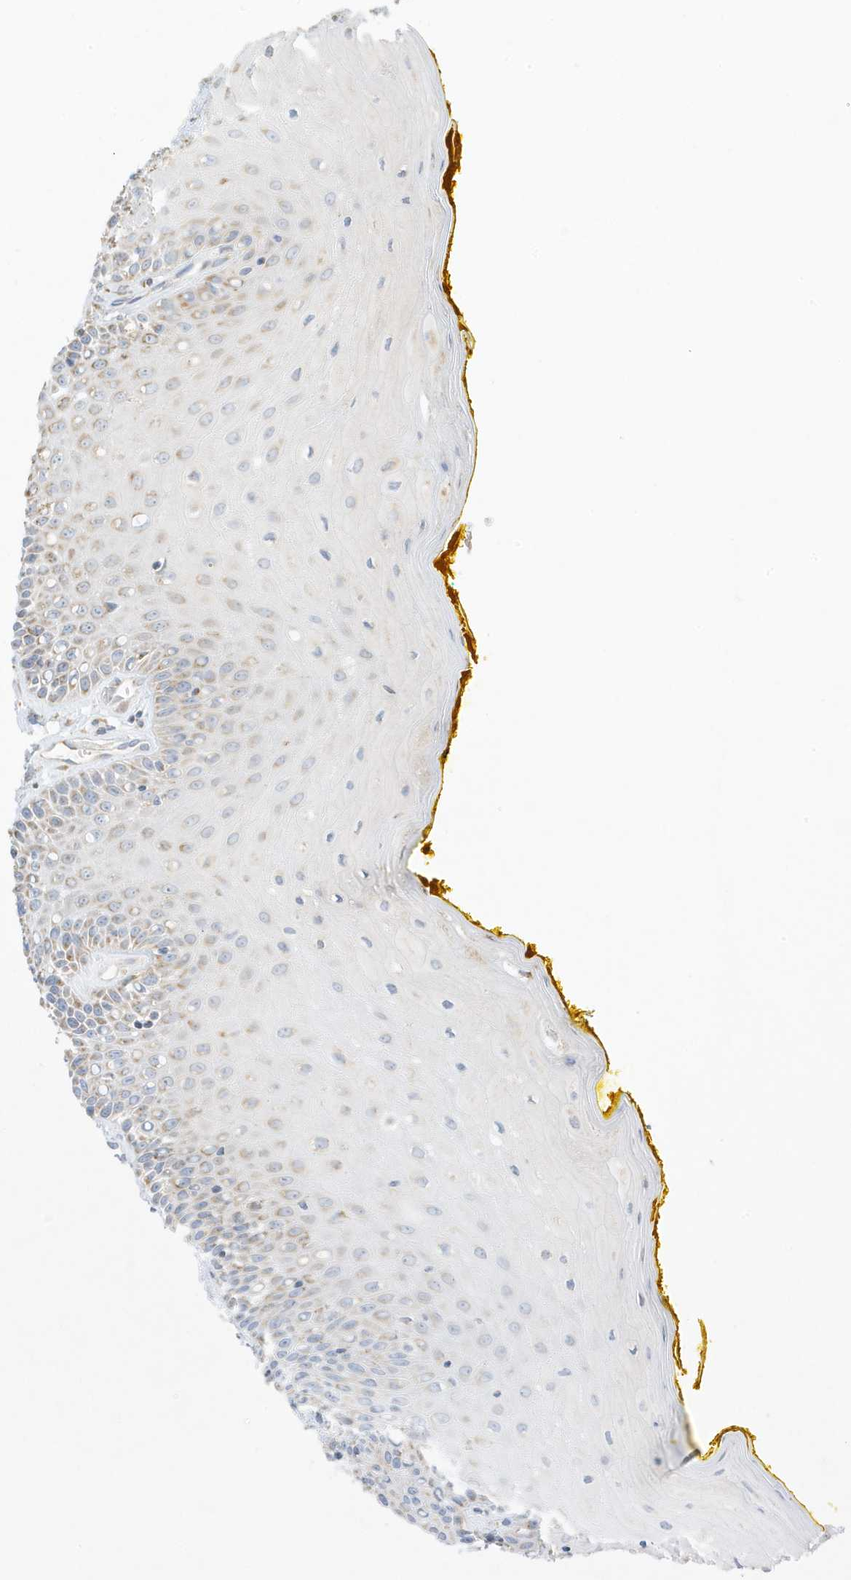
{"staining": {"intensity": "moderate", "quantity": "25%-75%", "location": "cytoplasmic/membranous"}, "tissue": "oral mucosa", "cell_type": "Squamous epithelial cells", "image_type": "normal", "snomed": [{"axis": "morphology", "description": "Normal tissue, NOS"}, {"axis": "morphology", "description": "Squamous cell carcinoma, NOS"}, {"axis": "topography", "description": "Oral tissue"}, {"axis": "topography", "description": "Head-Neck"}], "caption": "Immunohistochemical staining of benign oral mucosa demonstrates medium levels of moderate cytoplasmic/membranous positivity in approximately 25%-75% of squamous epithelial cells.", "gene": "ATP5ME", "patient": {"sex": "female", "age": 70}}